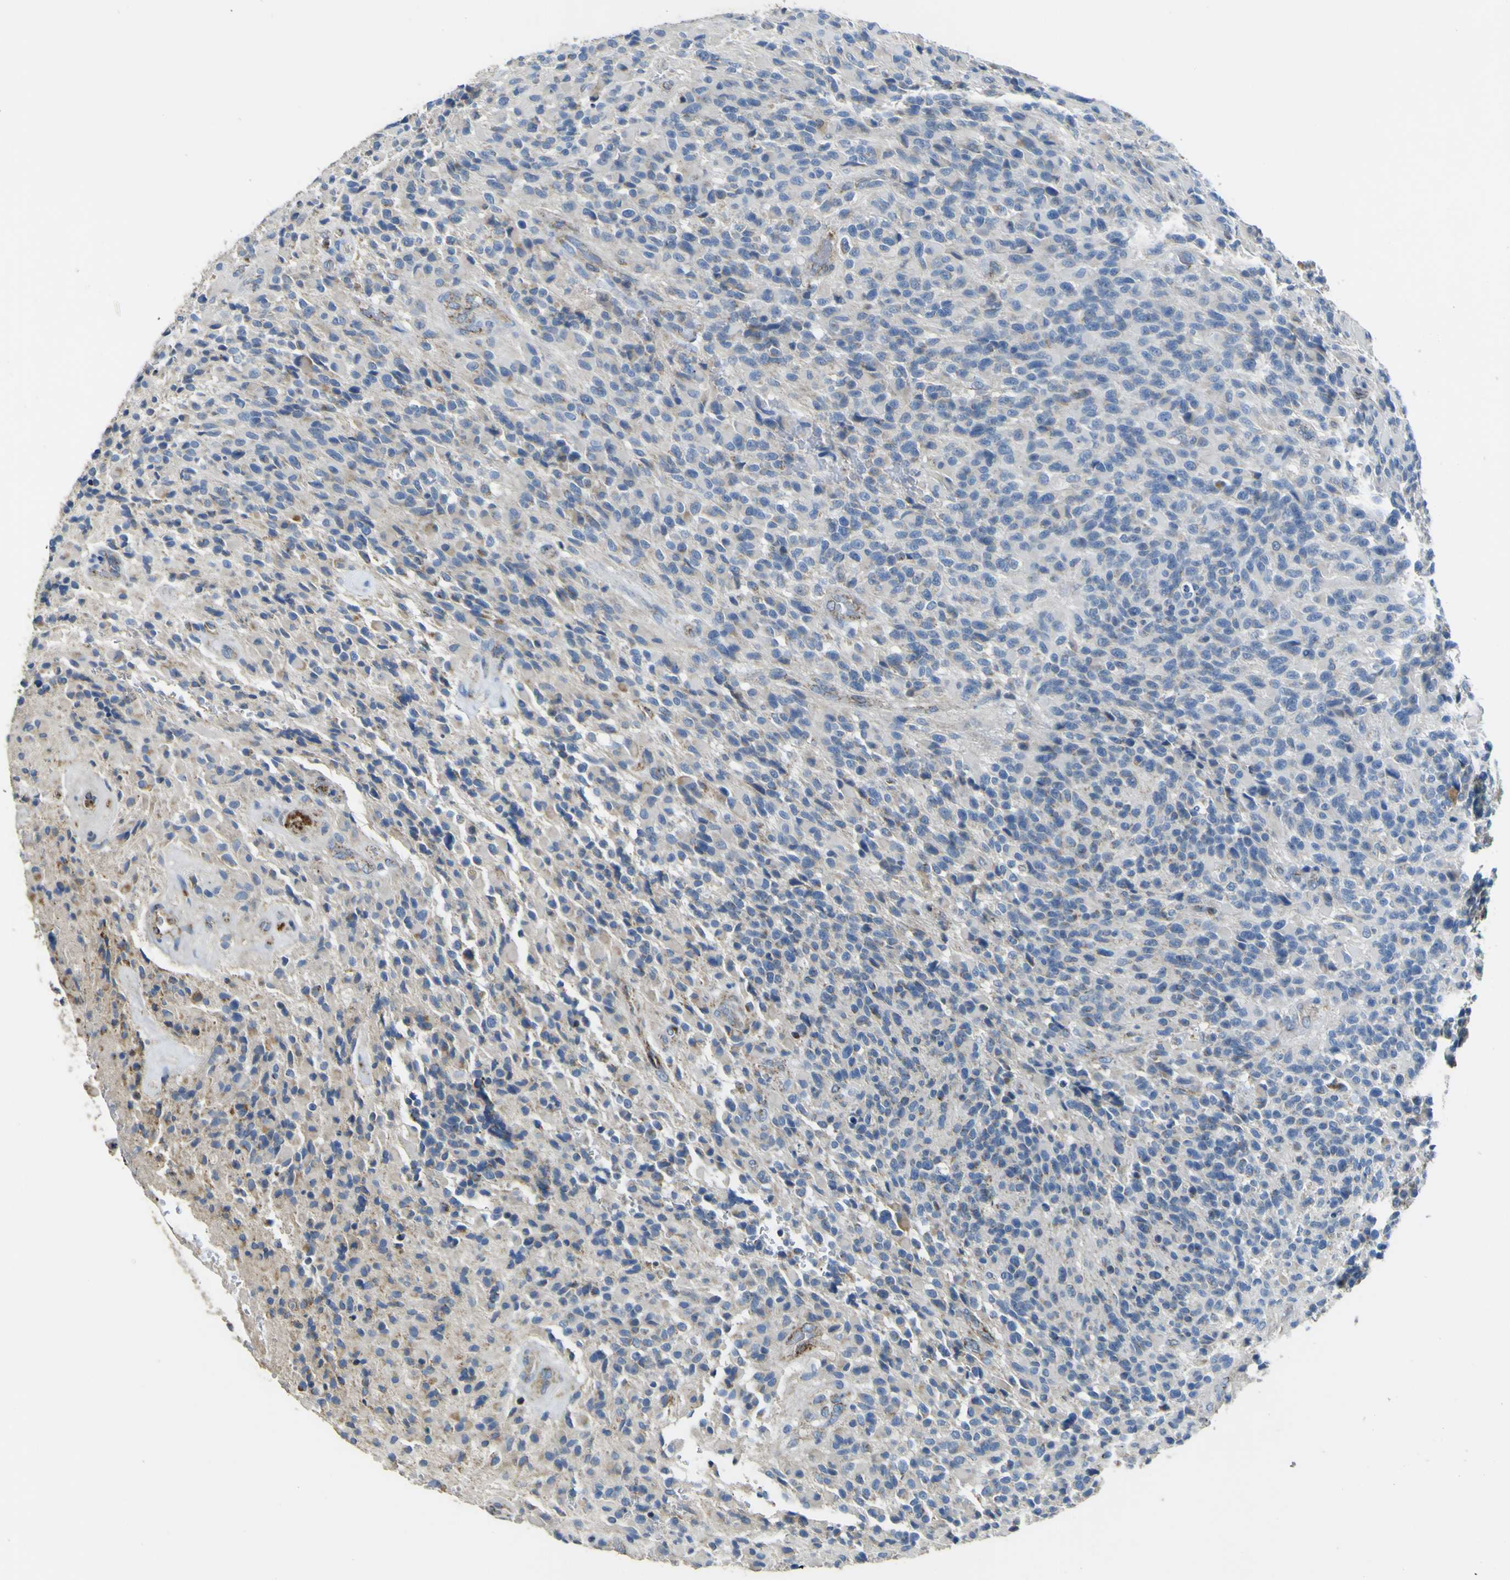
{"staining": {"intensity": "negative", "quantity": "none", "location": "none"}, "tissue": "glioma", "cell_type": "Tumor cells", "image_type": "cancer", "snomed": [{"axis": "morphology", "description": "Glioma, malignant, High grade"}, {"axis": "topography", "description": "Brain"}], "caption": "Glioma stained for a protein using IHC displays no staining tumor cells.", "gene": "ALDH18A1", "patient": {"sex": "male", "age": 71}}